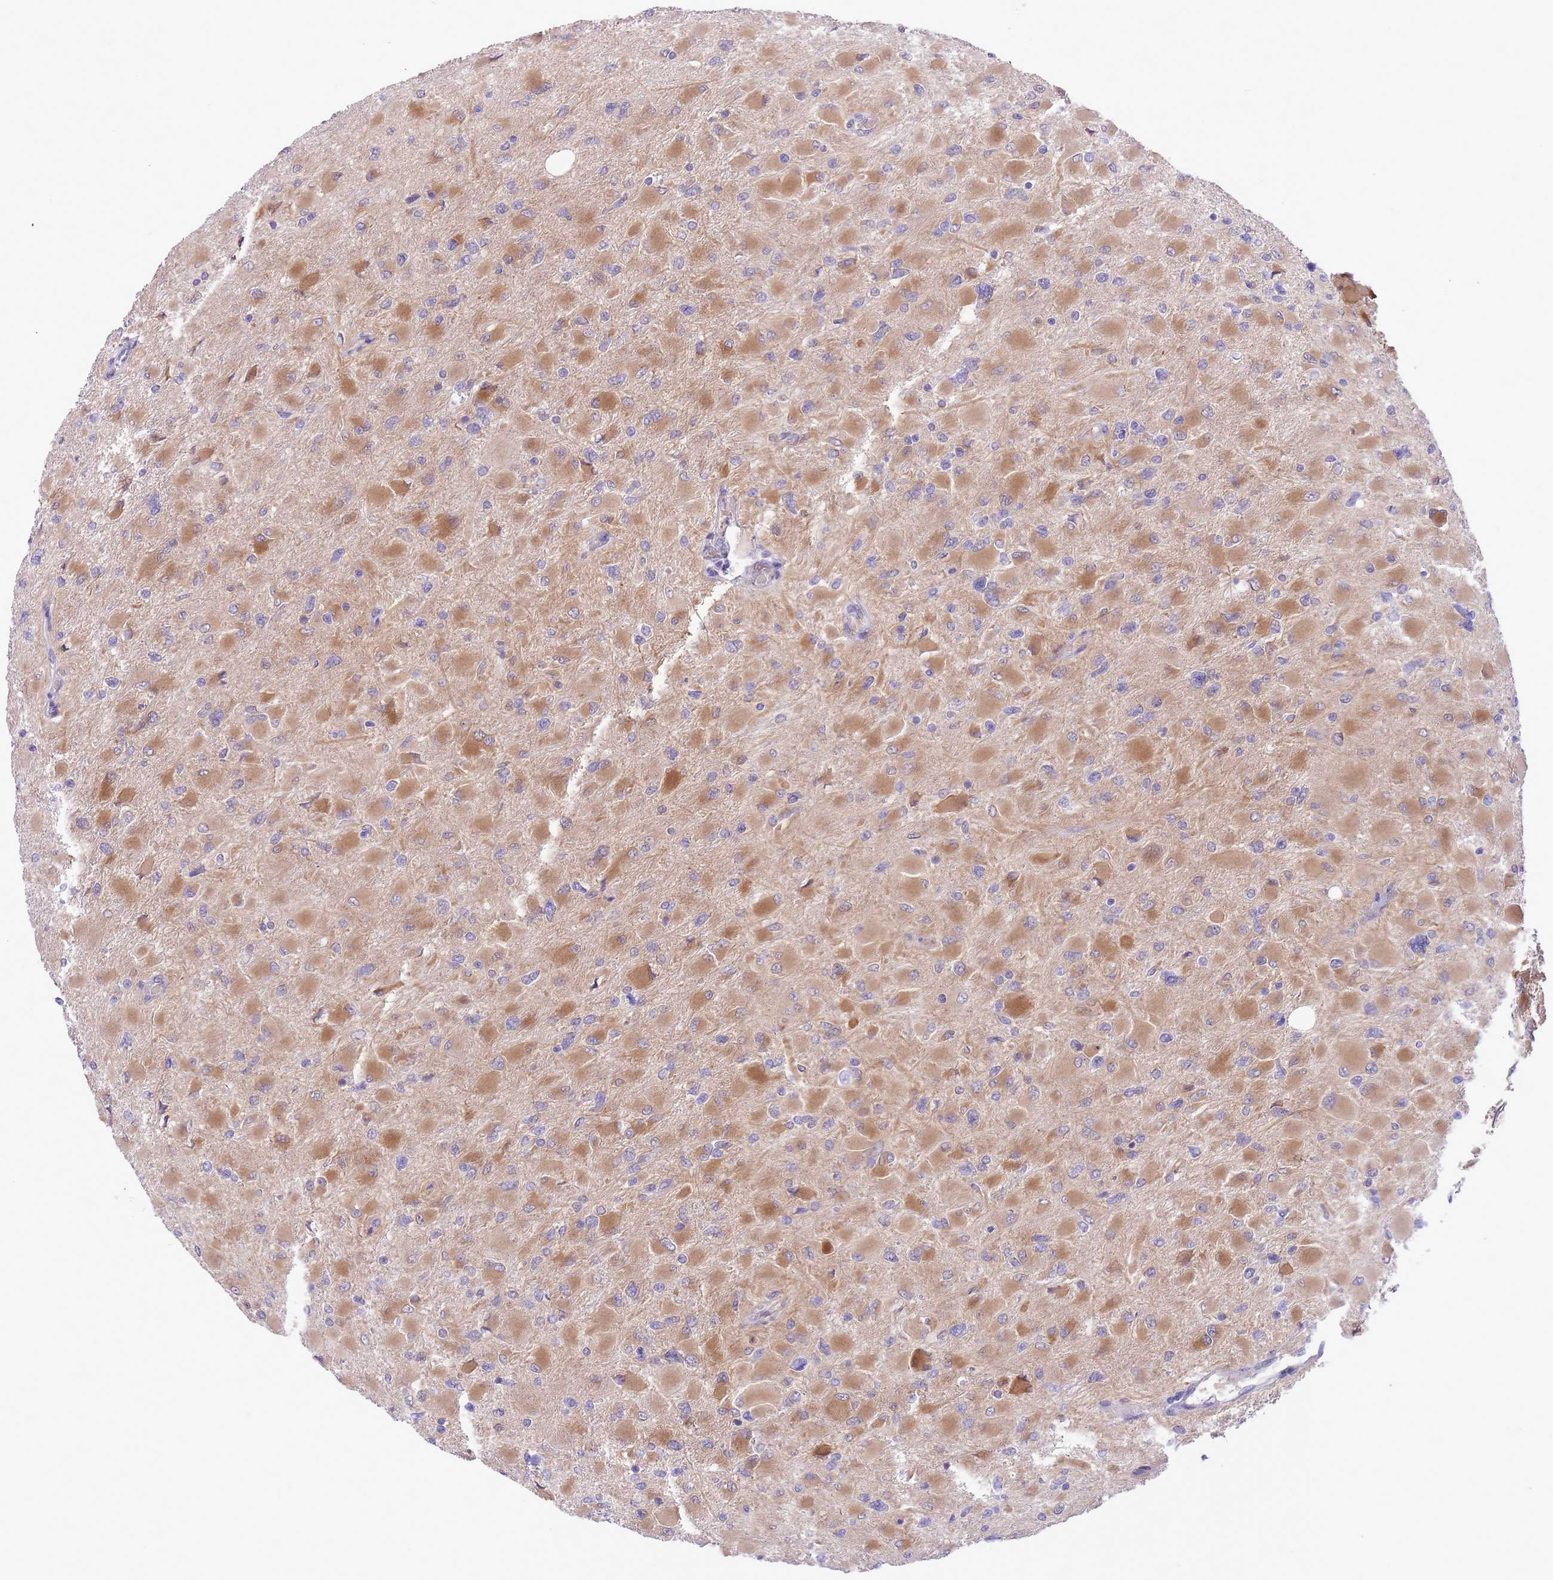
{"staining": {"intensity": "moderate", "quantity": ">75%", "location": "cytoplasmic/membranous"}, "tissue": "glioma", "cell_type": "Tumor cells", "image_type": "cancer", "snomed": [{"axis": "morphology", "description": "Glioma, malignant, High grade"}, {"axis": "topography", "description": "Cerebral cortex"}], "caption": "Brown immunohistochemical staining in human high-grade glioma (malignant) displays moderate cytoplasmic/membranous positivity in approximately >75% of tumor cells.", "gene": "WWOX", "patient": {"sex": "female", "age": 36}}